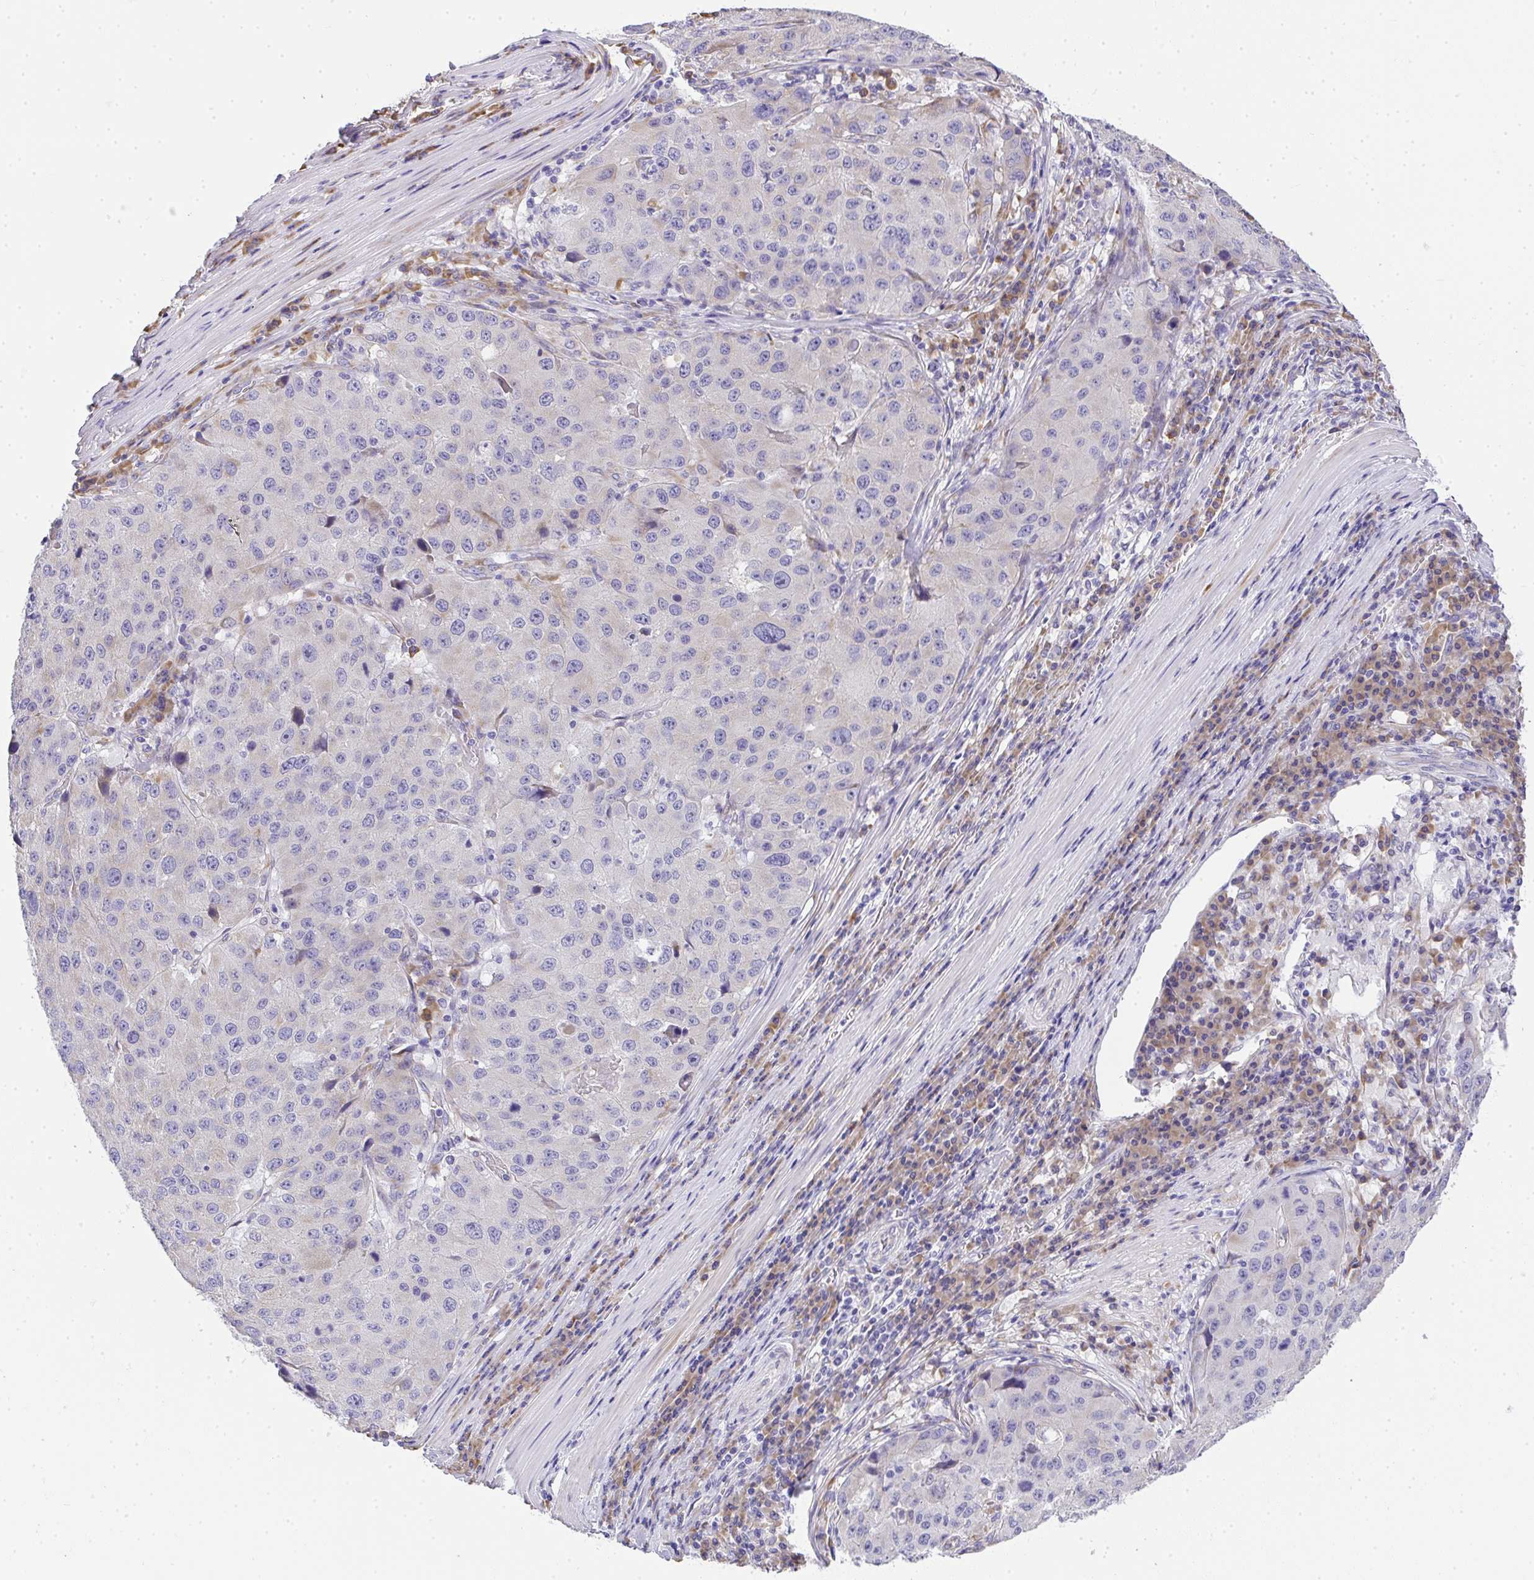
{"staining": {"intensity": "negative", "quantity": "none", "location": "none"}, "tissue": "stomach cancer", "cell_type": "Tumor cells", "image_type": "cancer", "snomed": [{"axis": "morphology", "description": "Adenocarcinoma, NOS"}, {"axis": "topography", "description": "Stomach"}], "caption": "An immunohistochemistry photomicrograph of stomach cancer (adenocarcinoma) is shown. There is no staining in tumor cells of stomach cancer (adenocarcinoma).", "gene": "ADRA2C", "patient": {"sex": "male", "age": 71}}